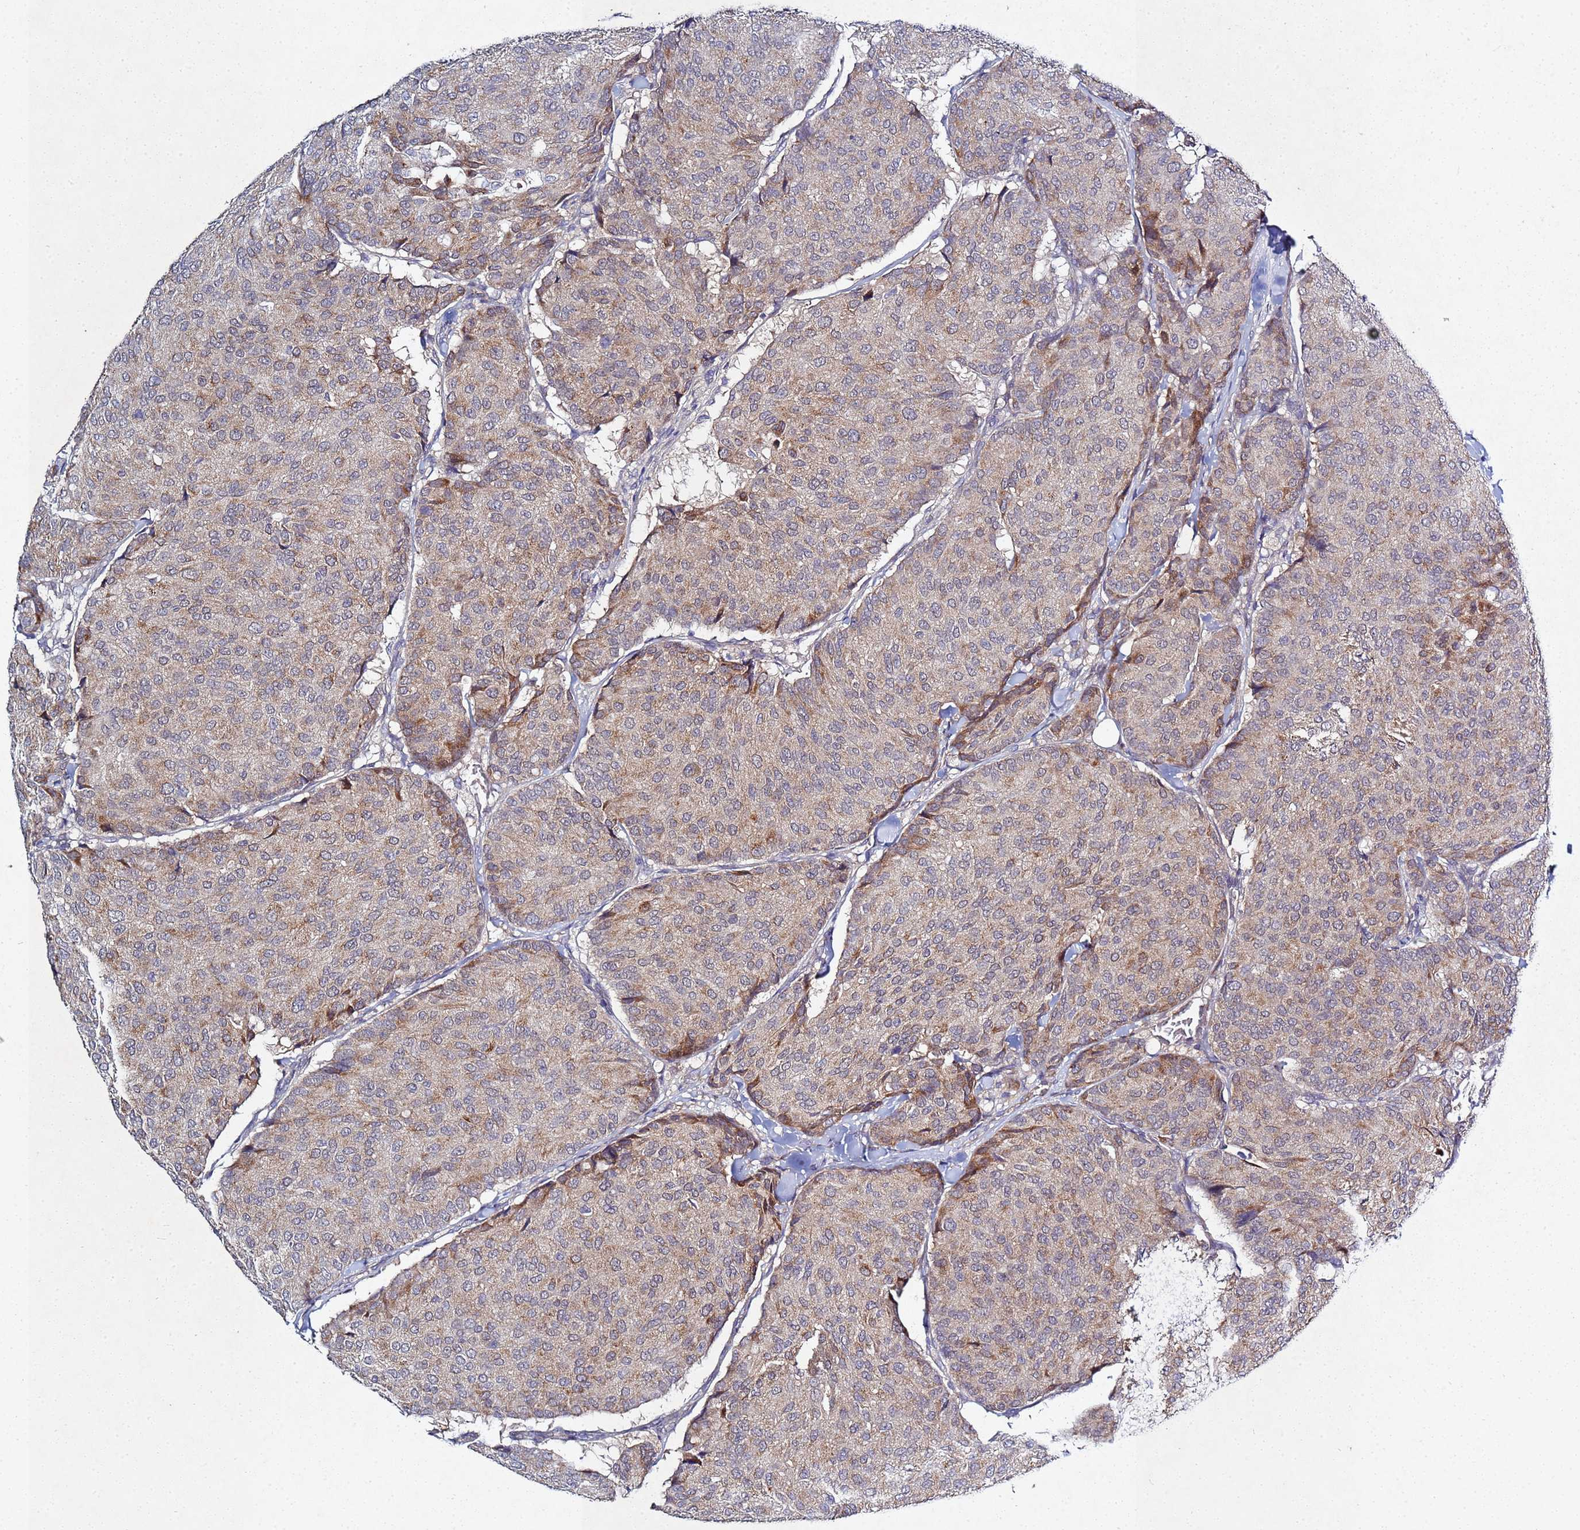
{"staining": {"intensity": "moderate", "quantity": "25%-75%", "location": "cytoplasmic/membranous"}, "tissue": "breast cancer", "cell_type": "Tumor cells", "image_type": "cancer", "snomed": [{"axis": "morphology", "description": "Duct carcinoma"}, {"axis": "topography", "description": "Breast"}], "caption": "Protein positivity by immunohistochemistry demonstrates moderate cytoplasmic/membranous staining in about 25%-75% of tumor cells in breast cancer. (IHC, brightfield microscopy, high magnification).", "gene": "TNPO2", "patient": {"sex": "female", "age": 75}}